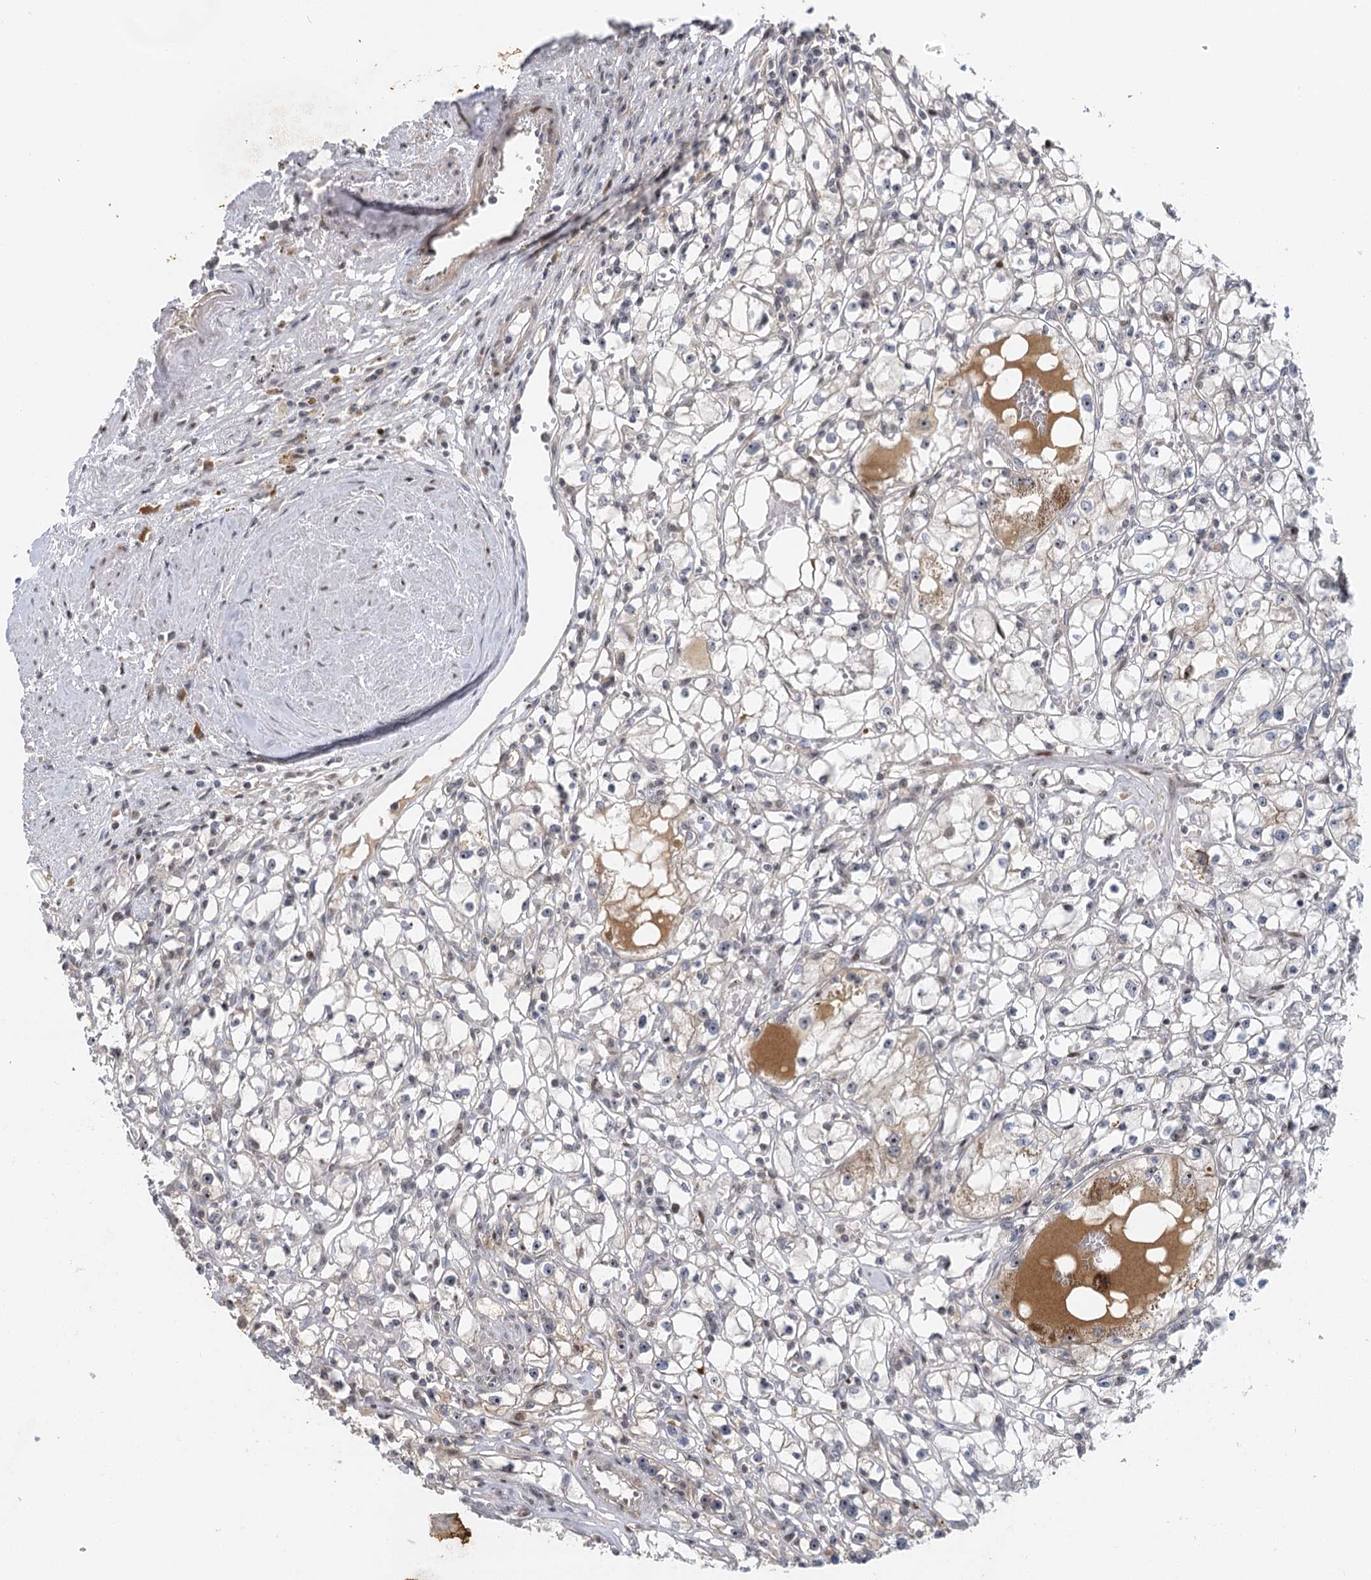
{"staining": {"intensity": "negative", "quantity": "none", "location": "none"}, "tissue": "renal cancer", "cell_type": "Tumor cells", "image_type": "cancer", "snomed": [{"axis": "morphology", "description": "Adenocarcinoma, NOS"}, {"axis": "topography", "description": "Kidney"}], "caption": "High magnification brightfield microscopy of renal cancer (adenocarcinoma) stained with DAB (3,3'-diaminobenzidine) (brown) and counterstained with hematoxylin (blue): tumor cells show no significant positivity.", "gene": "IL11RA", "patient": {"sex": "male", "age": 56}}